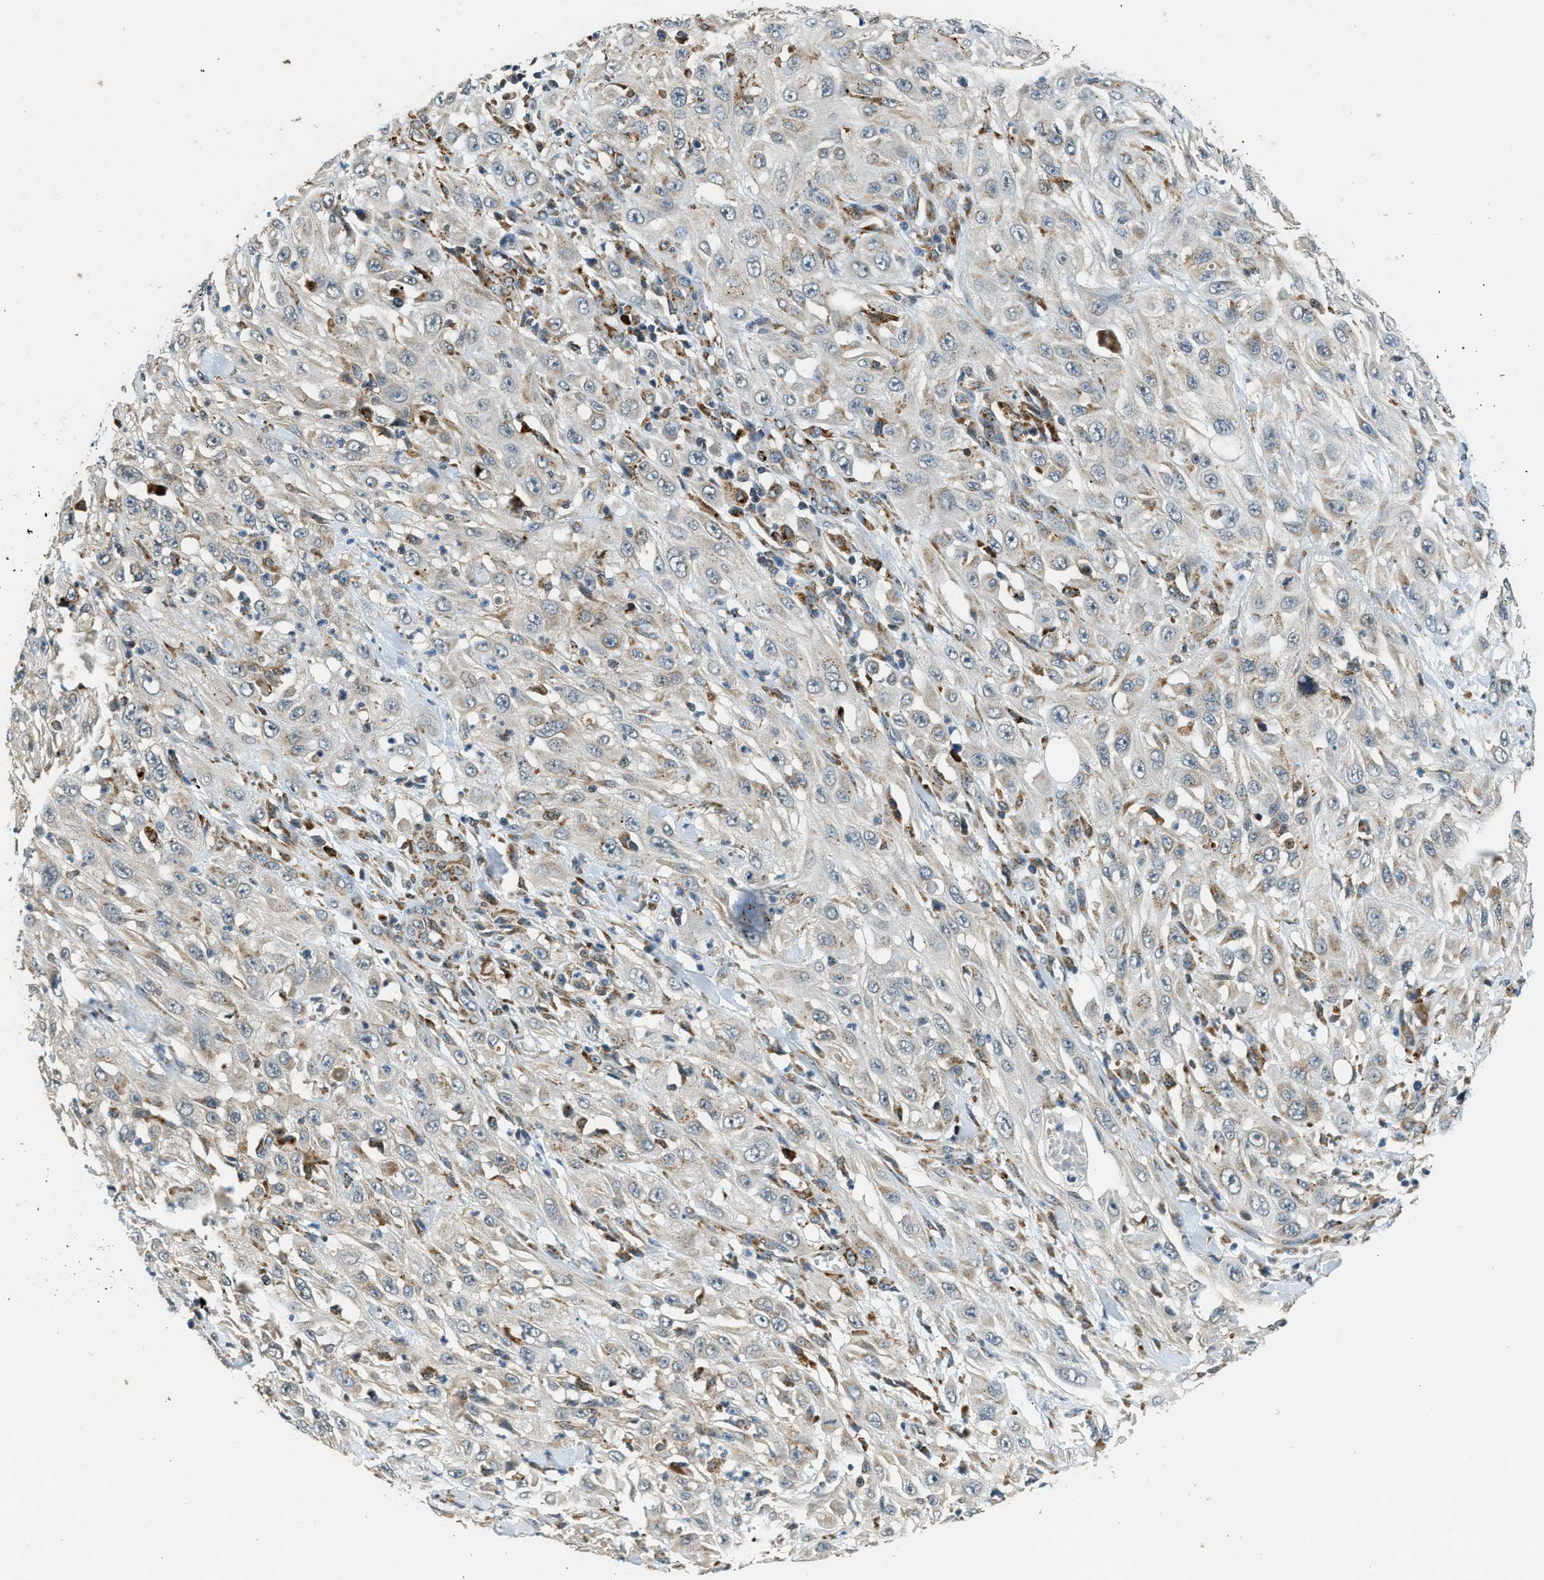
{"staining": {"intensity": "weak", "quantity": "<25%", "location": "cytoplasmic/membranous"}, "tissue": "skin cancer", "cell_type": "Tumor cells", "image_type": "cancer", "snomed": [{"axis": "morphology", "description": "Squamous cell carcinoma, NOS"}, {"axis": "morphology", "description": "Squamous cell carcinoma, metastatic, NOS"}, {"axis": "topography", "description": "Skin"}, {"axis": "topography", "description": "Lymph node"}], "caption": "The immunohistochemistry micrograph has no significant staining in tumor cells of skin cancer tissue.", "gene": "HERC2", "patient": {"sex": "male", "age": 75}}